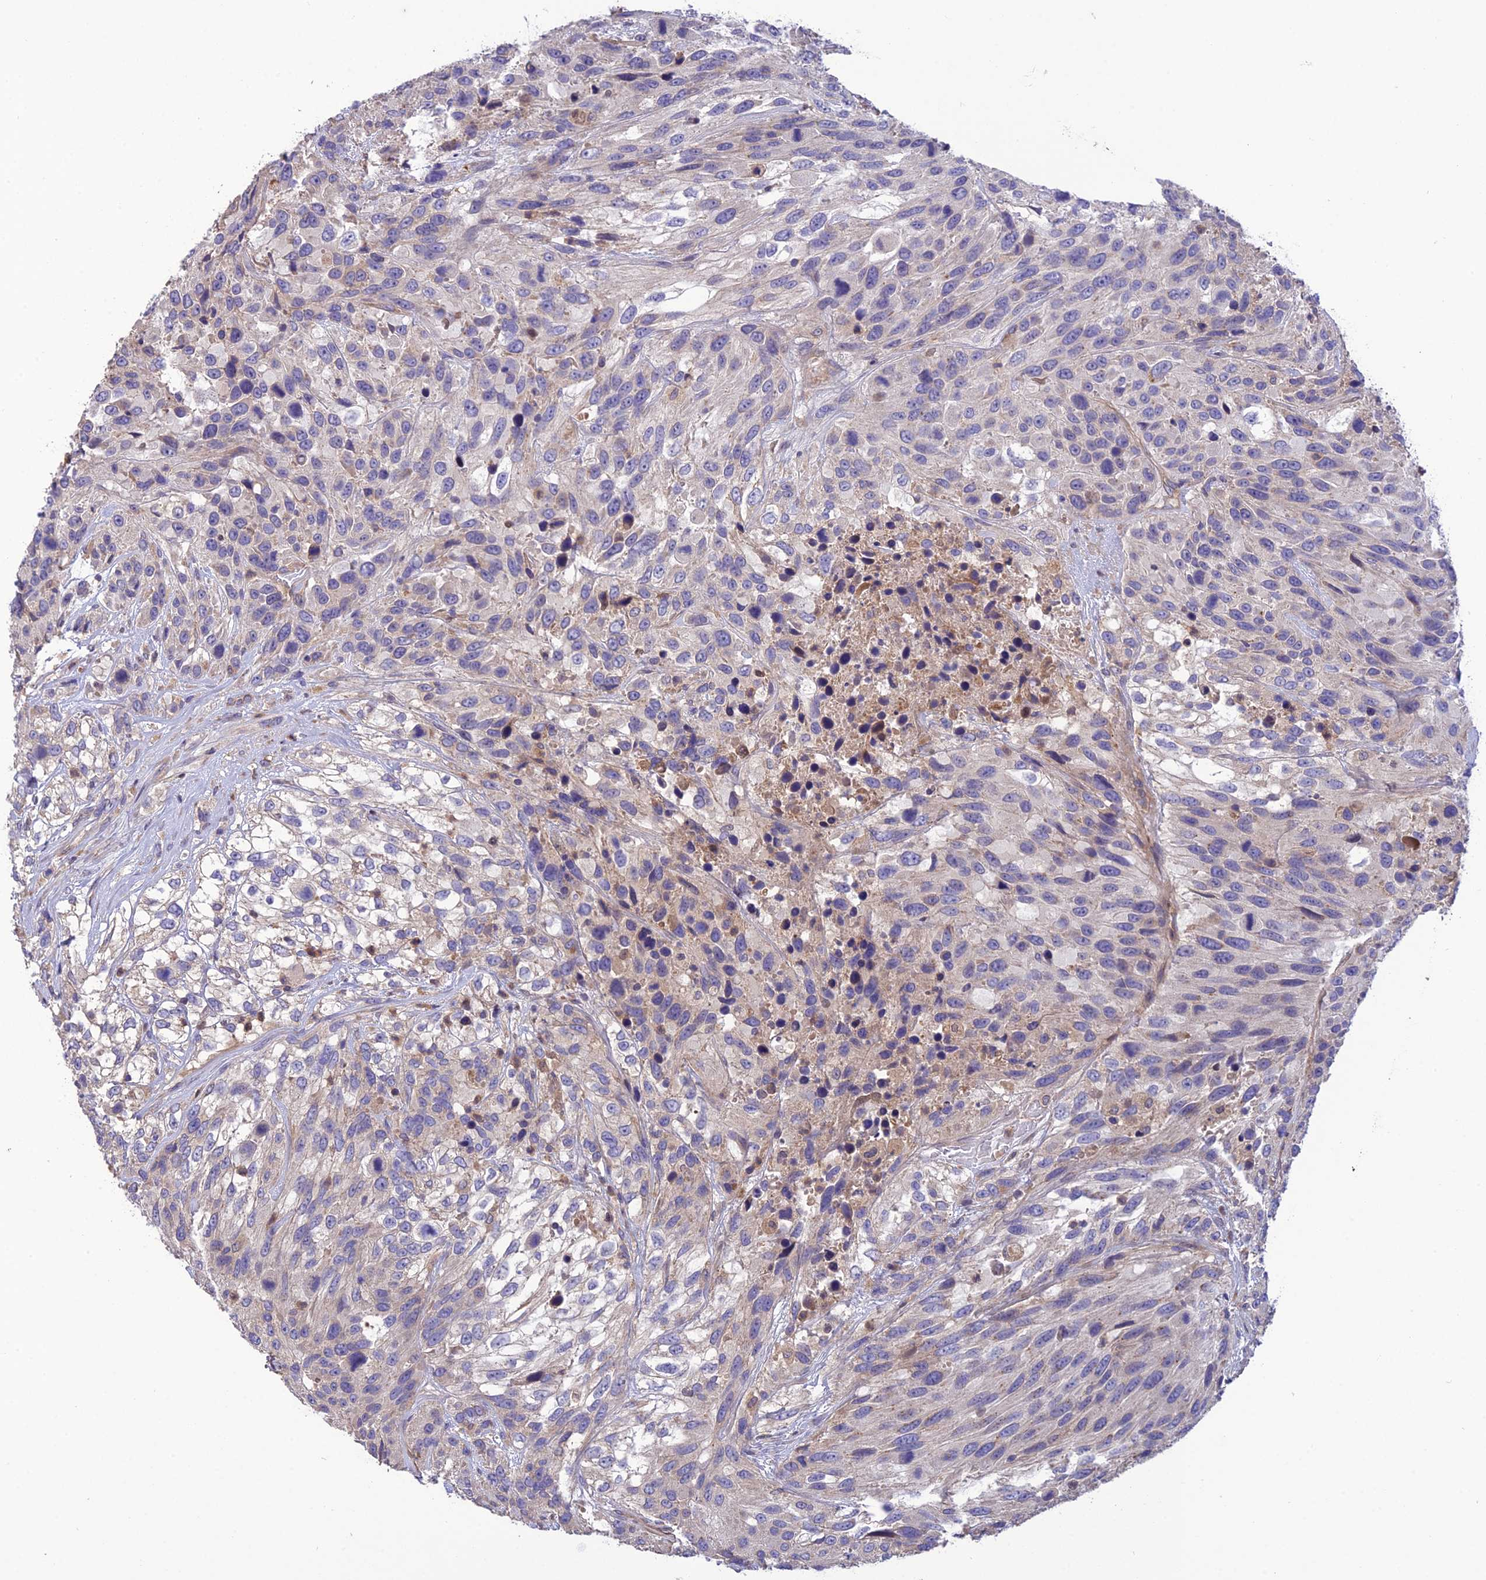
{"staining": {"intensity": "negative", "quantity": "none", "location": "none"}, "tissue": "urothelial cancer", "cell_type": "Tumor cells", "image_type": "cancer", "snomed": [{"axis": "morphology", "description": "Urothelial carcinoma, High grade"}, {"axis": "topography", "description": "Urinary bladder"}], "caption": "Tumor cells are negative for brown protein staining in high-grade urothelial carcinoma.", "gene": "MIOS", "patient": {"sex": "female", "age": 70}}